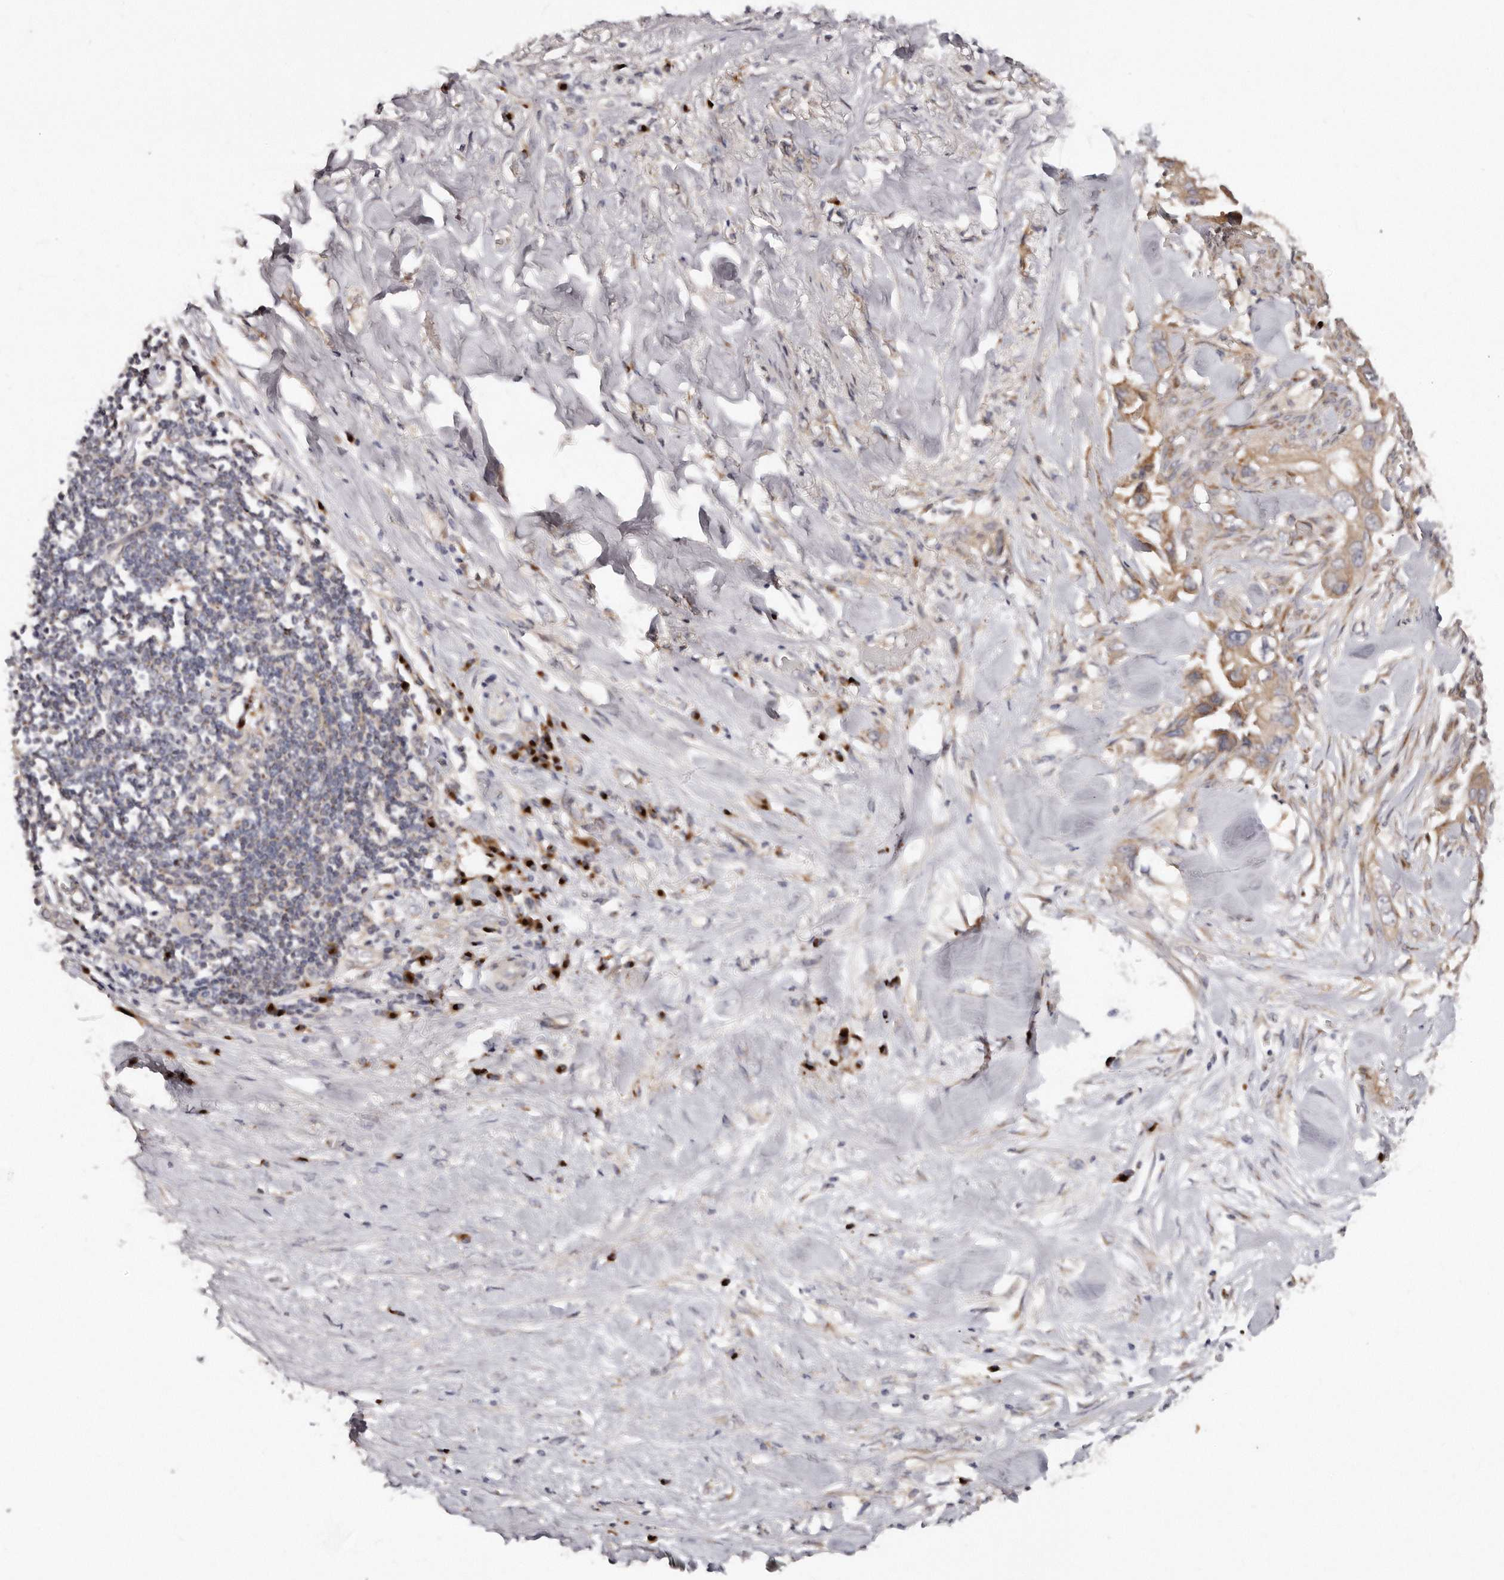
{"staining": {"intensity": "moderate", "quantity": ">75%", "location": "cytoplasmic/membranous"}, "tissue": "pancreatic cancer", "cell_type": "Tumor cells", "image_type": "cancer", "snomed": [{"axis": "morphology", "description": "Inflammation, NOS"}, {"axis": "morphology", "description": "Adenocarcinoma, NOS"}, {"axis": "topography", "description": "Pancreas"}], "caption": "Pancreatic cancer was stained to show a protein in brown. There is medium levels of moderate cytoplasmic/membranous expression in approximately >75% of tumor cells.", "gene": "DACT2", "patient": {"sex": "female", "age": 56}}